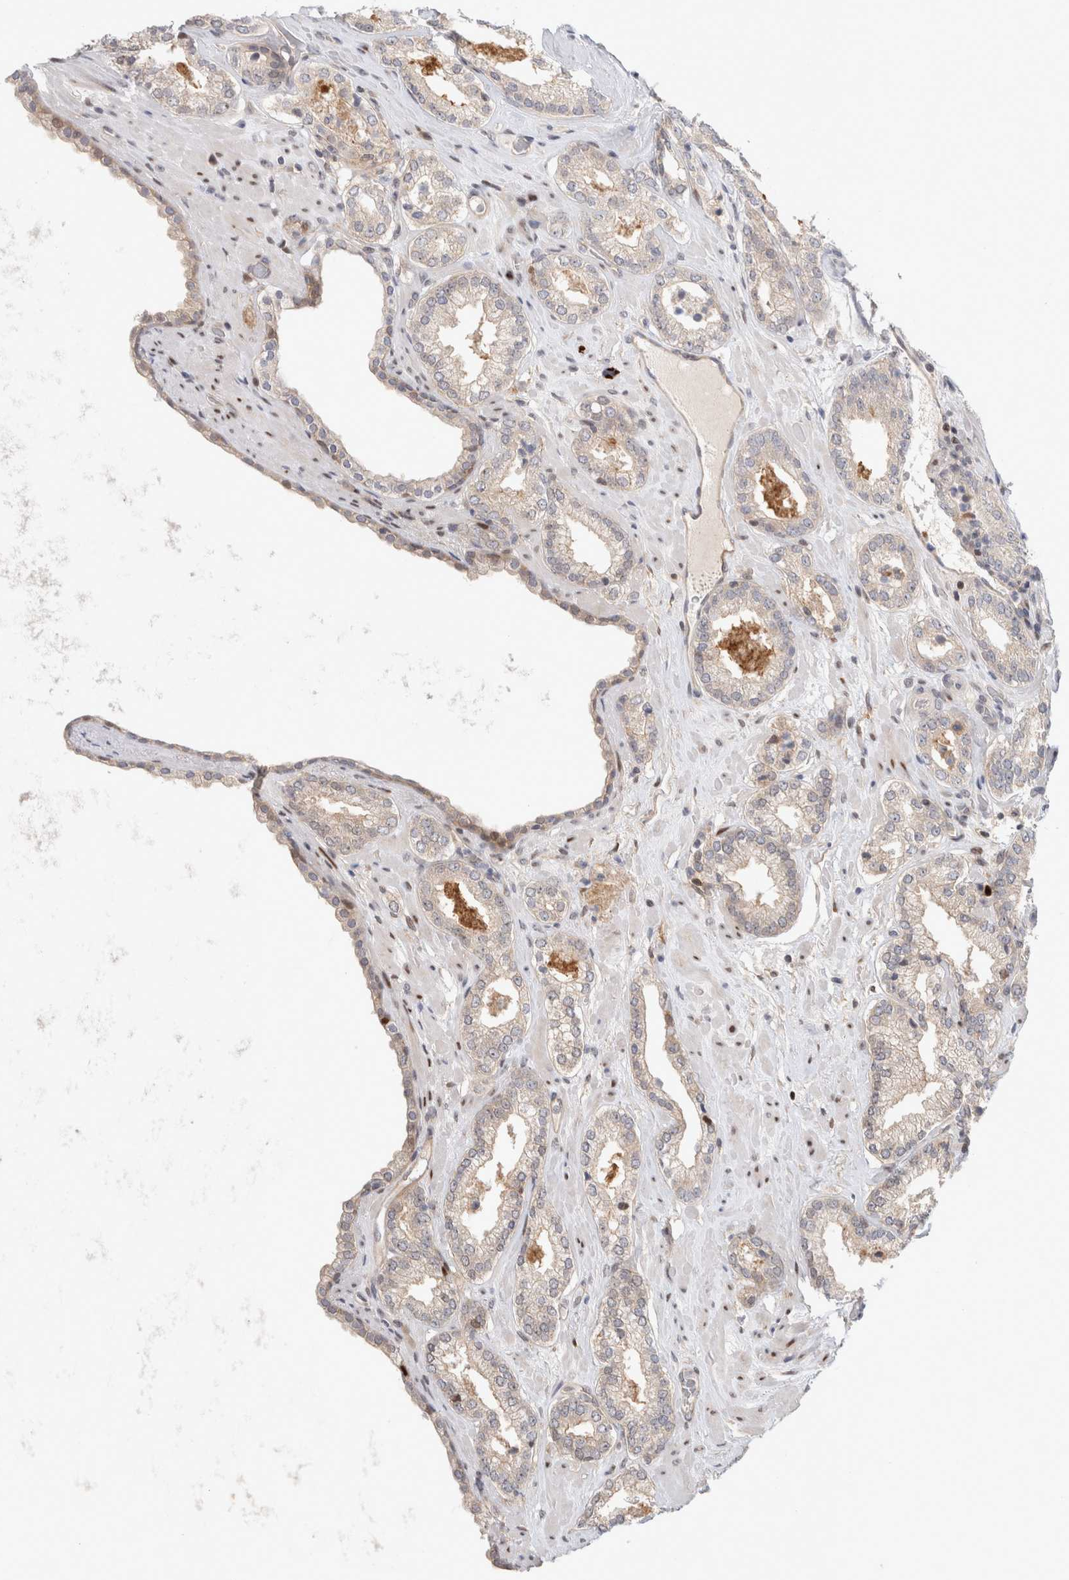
{"staining": {"intensity": "weak", "quantity": "25%-75%", "location": "nuclear"}, "tissue": "prostate cancer", "cell_type": "Tumor cells", "image_type": "cancer", "snomed": [{"axis": "morphology", "description": "Adenocarcinoma, Low grade"}, {"axis": "topography", "description": "Prostate"}], "caption": "Prostate cancer (low-grade adenocarcinoma) tissue displays weak nuclear positivity in about 25%-75% of tumor cells, visualized by immunohistochemistry.", "gene": "TCF4", "patient": {"sex": "male", "age": 62}}